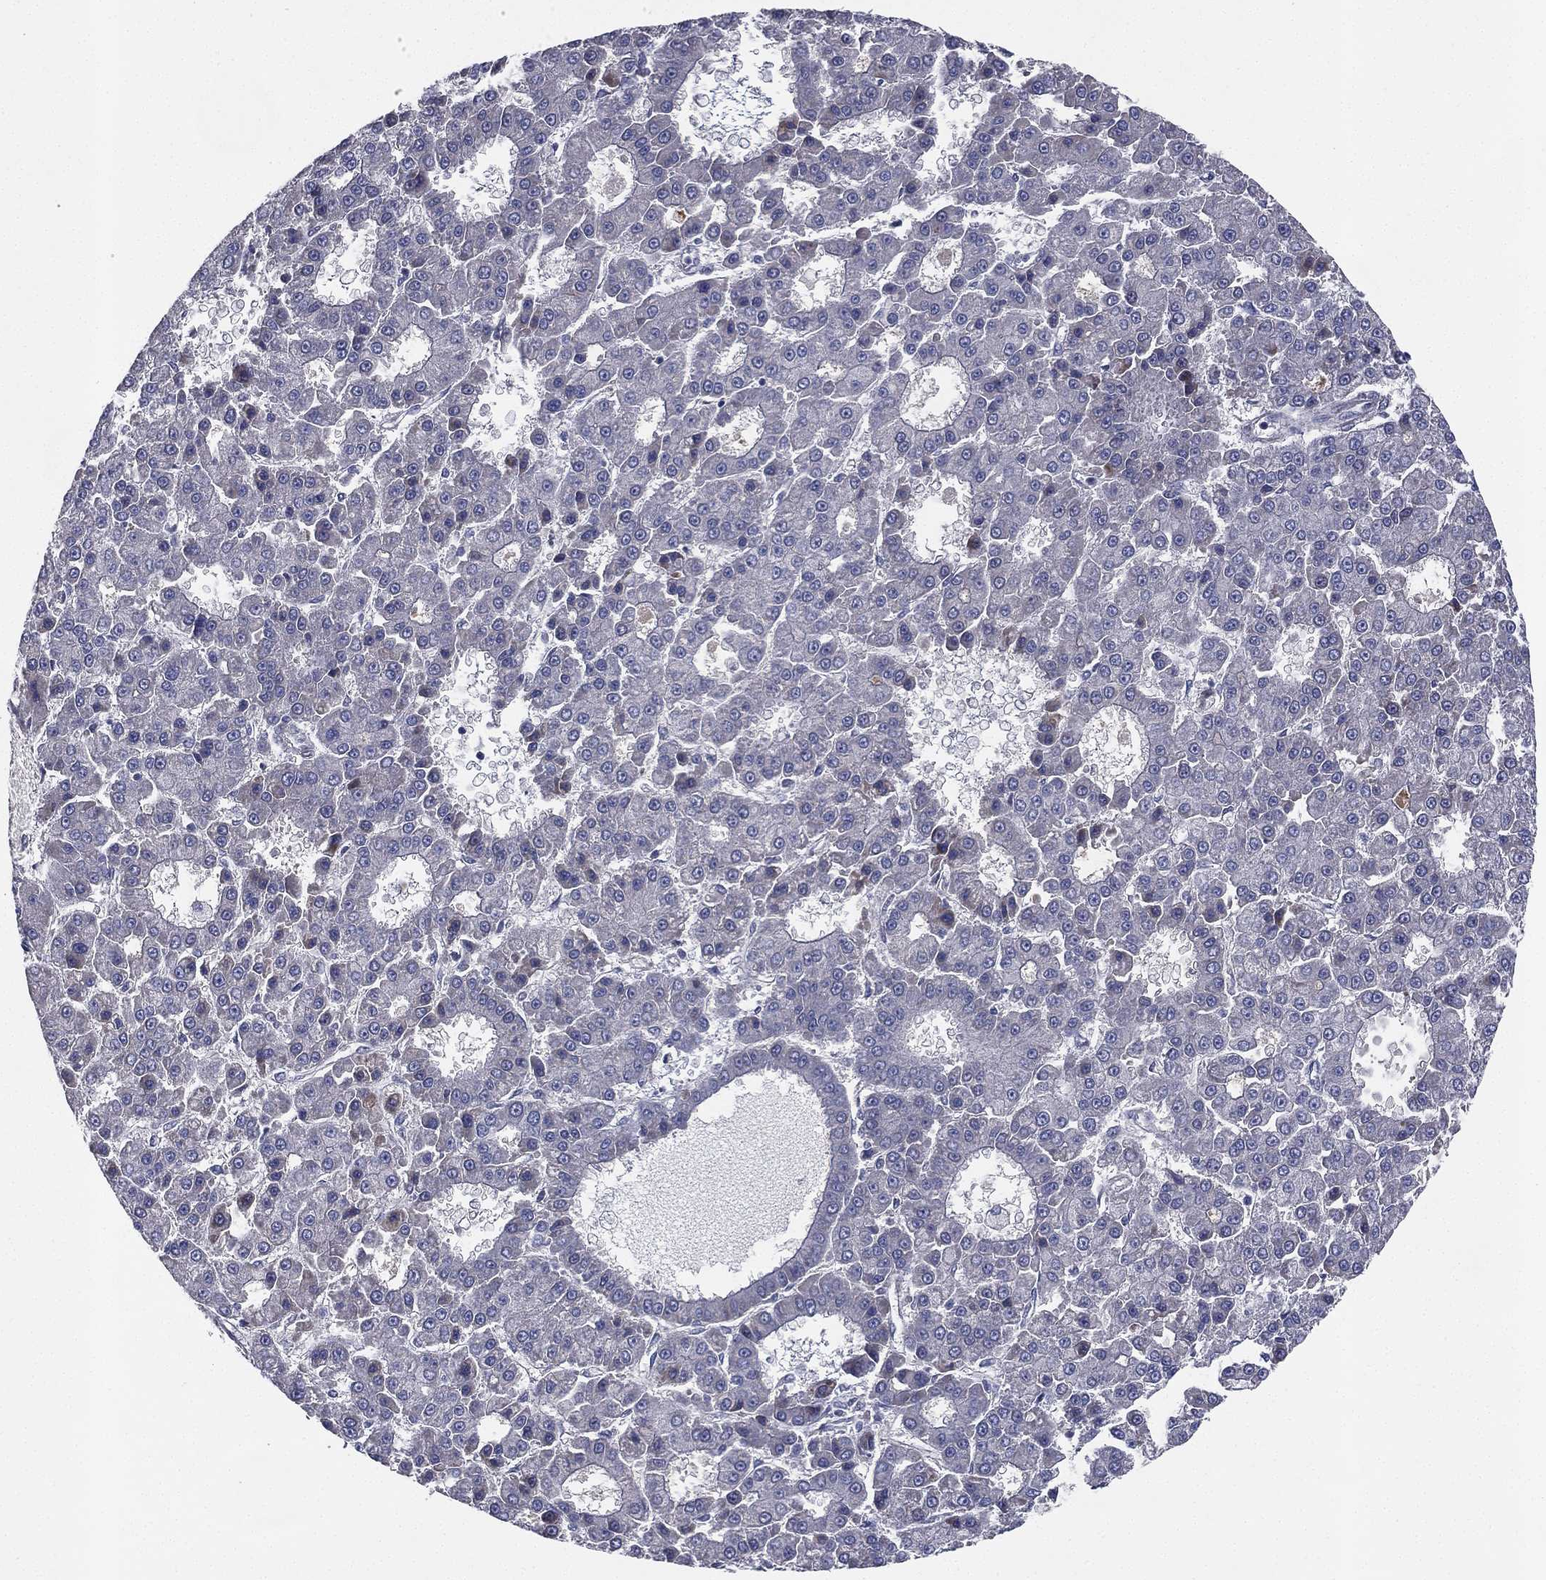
{"staining": {"intensity": "negative", "quantity": "none", "location": "none"}, "tissue": "liver cancer", "cell_type": "Tumor cells", "image_type": "cancer", "snomed": [{"axis": "morphology", "description": "Carcinoma, Hepatocellular, NOS"}, {"axis": "topography", "description": "Liver"}], "caption": "A micrograph of hepatocellular carcinoma (liver) stained for a protein shows no brown staining in tumor cells.", "gene": "KAT14", "patient": {"sex": "male", "age": 70}}